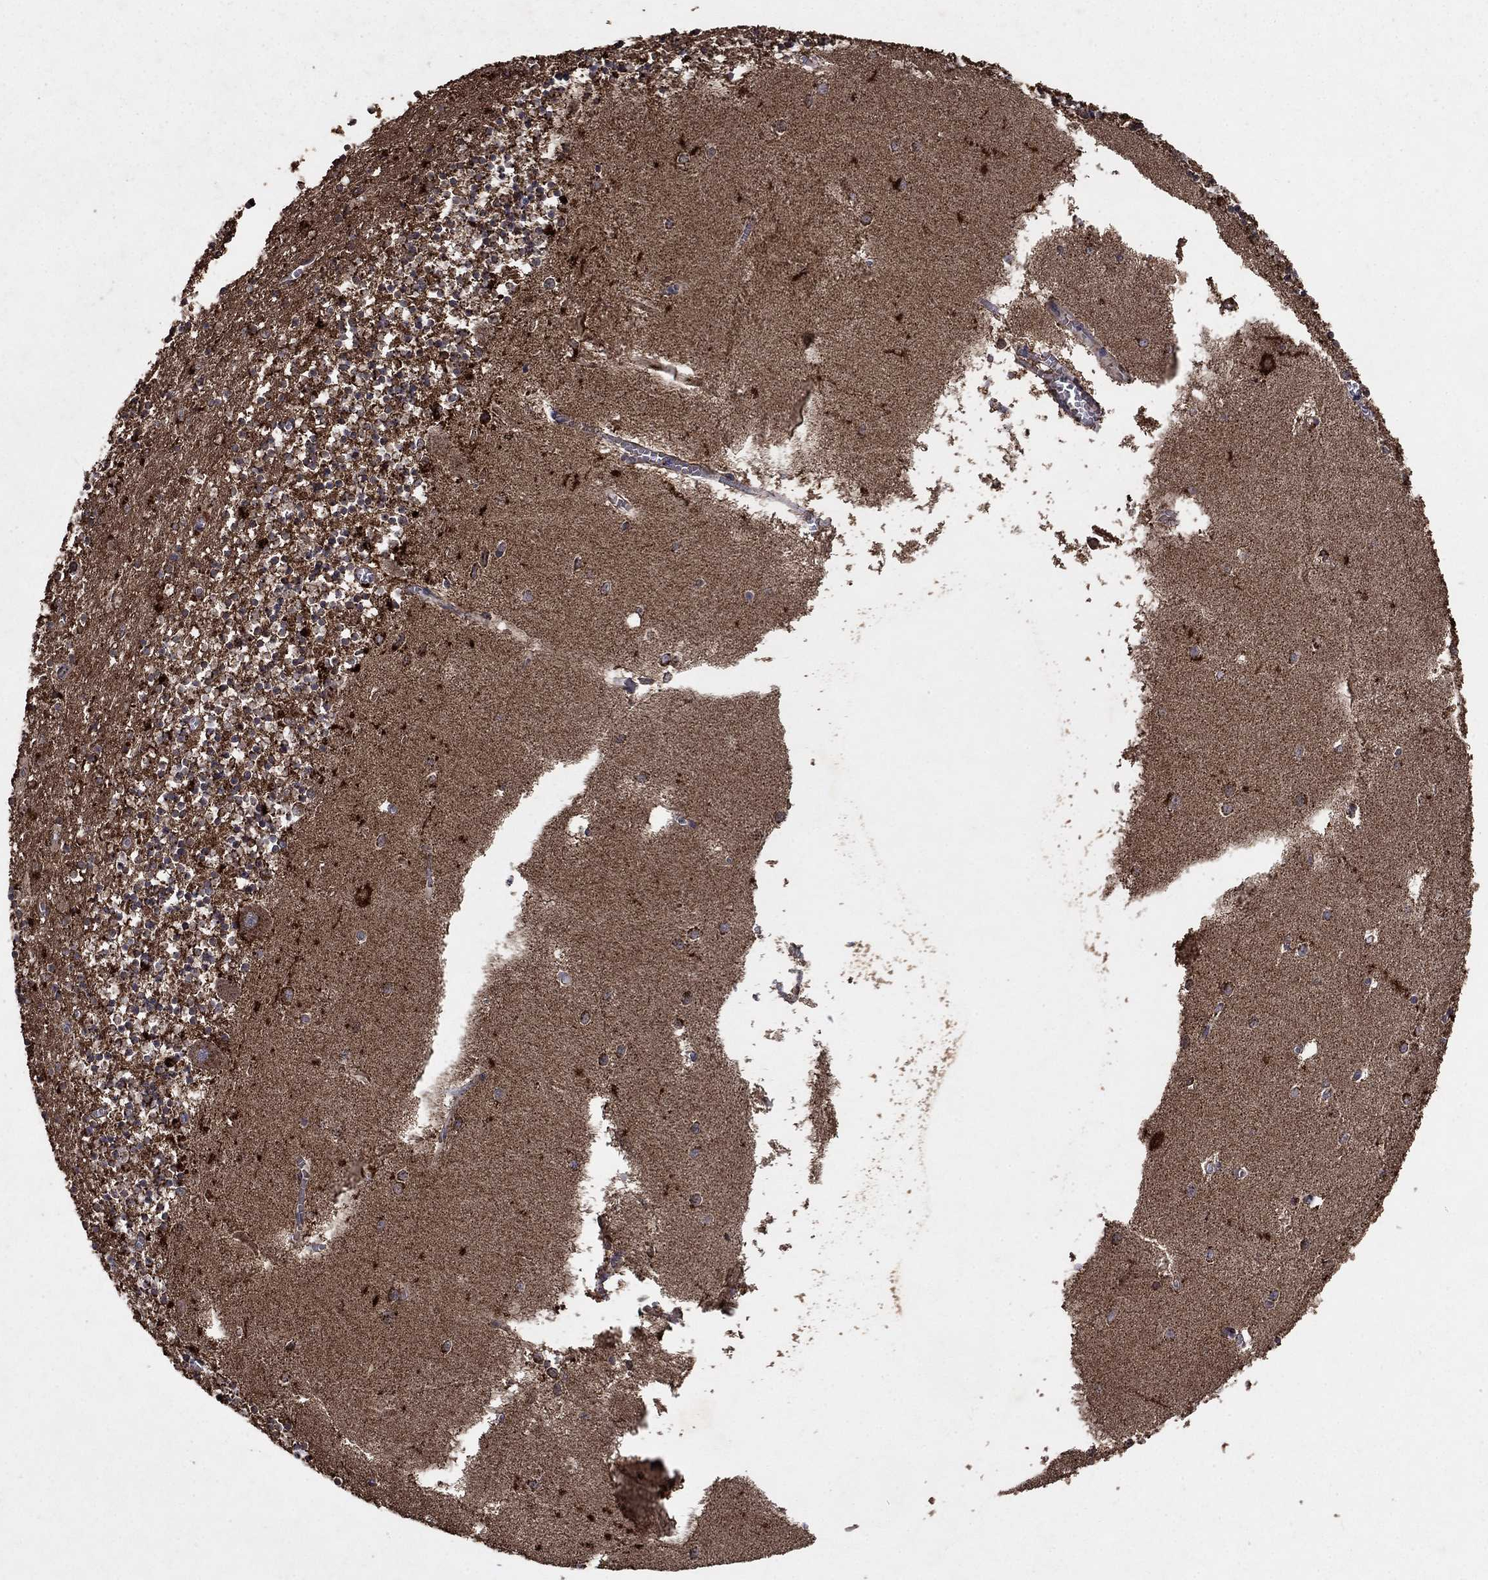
{"staining": {"intensity": "strong", "quantity": "<25%", "location": "cytoplasmic/membranous"}, "tissue": "cerebellum", "cell_type": "Cells in granular layer", "image_type": "normal", "snomed": [{"axis": "morphology", "description": "Normal tissue, NOS"}, {"axis": "topography", "description": "Cerebellum"}], "caption": "Strong cytoplasmic/membranous positivity is seen in about <25% of cells in granular layer in unremarkable cerebellum.", "gene": "DPH1", "patient": {"sex": "female", "age": 64}}